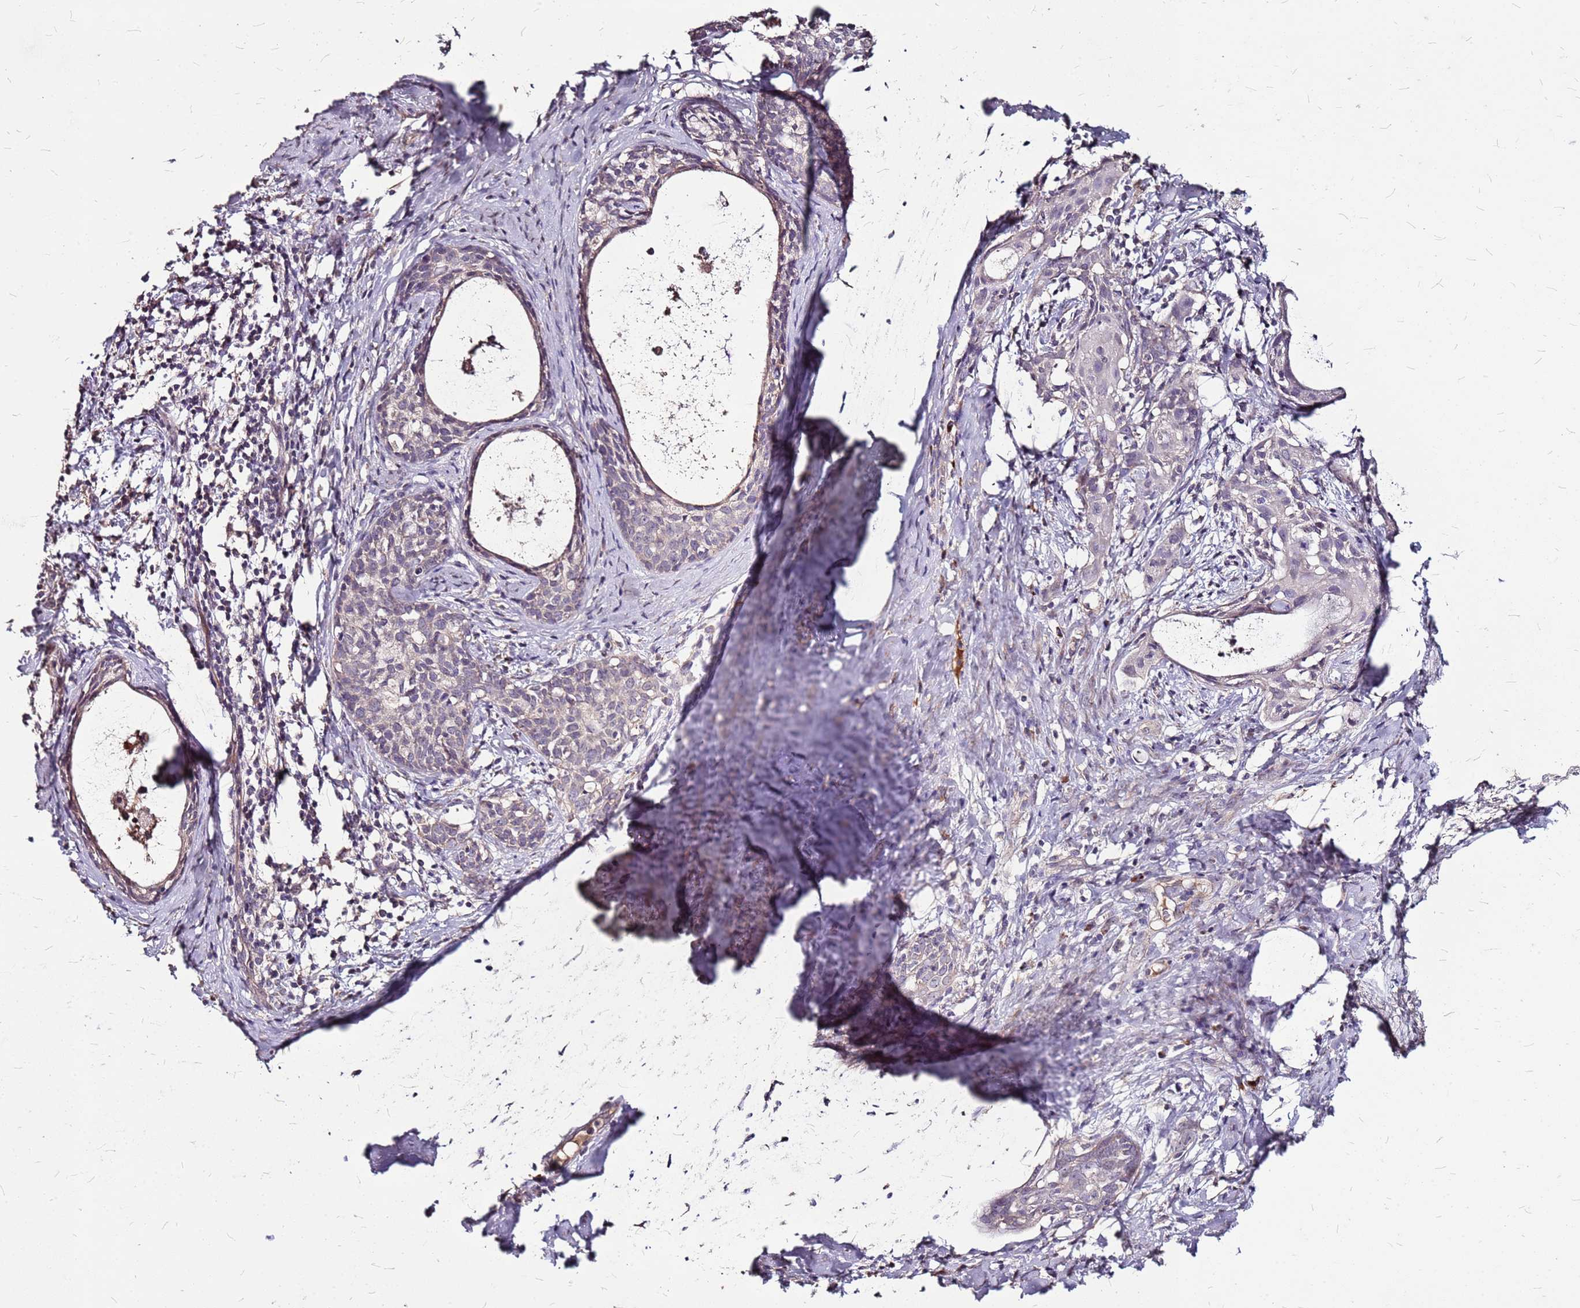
{"staining": {"intensity": "weak", "quantity": "<25%", "location": "cytoplasmic/membranous"}, "tissue": "cervical cancer", "cell_type": "Tumor cells", "image_type": "cancer", "snomed": [{"axis": "morphology", "description": "Squamous cell carcinoma, NOS"}, {"axis": "topography", "description": "Cervix"}], "caption": "A high-resolution micrograph shows IHC staining of squamous cell carcinoma (cervical), which displays no significant expression in tumor cells. (DAB immunohistochemistry visualized using brightfield microscopy, high magnification).", "gene": "DCDC2C", "patient": {"sex": "female", "age": 52}}